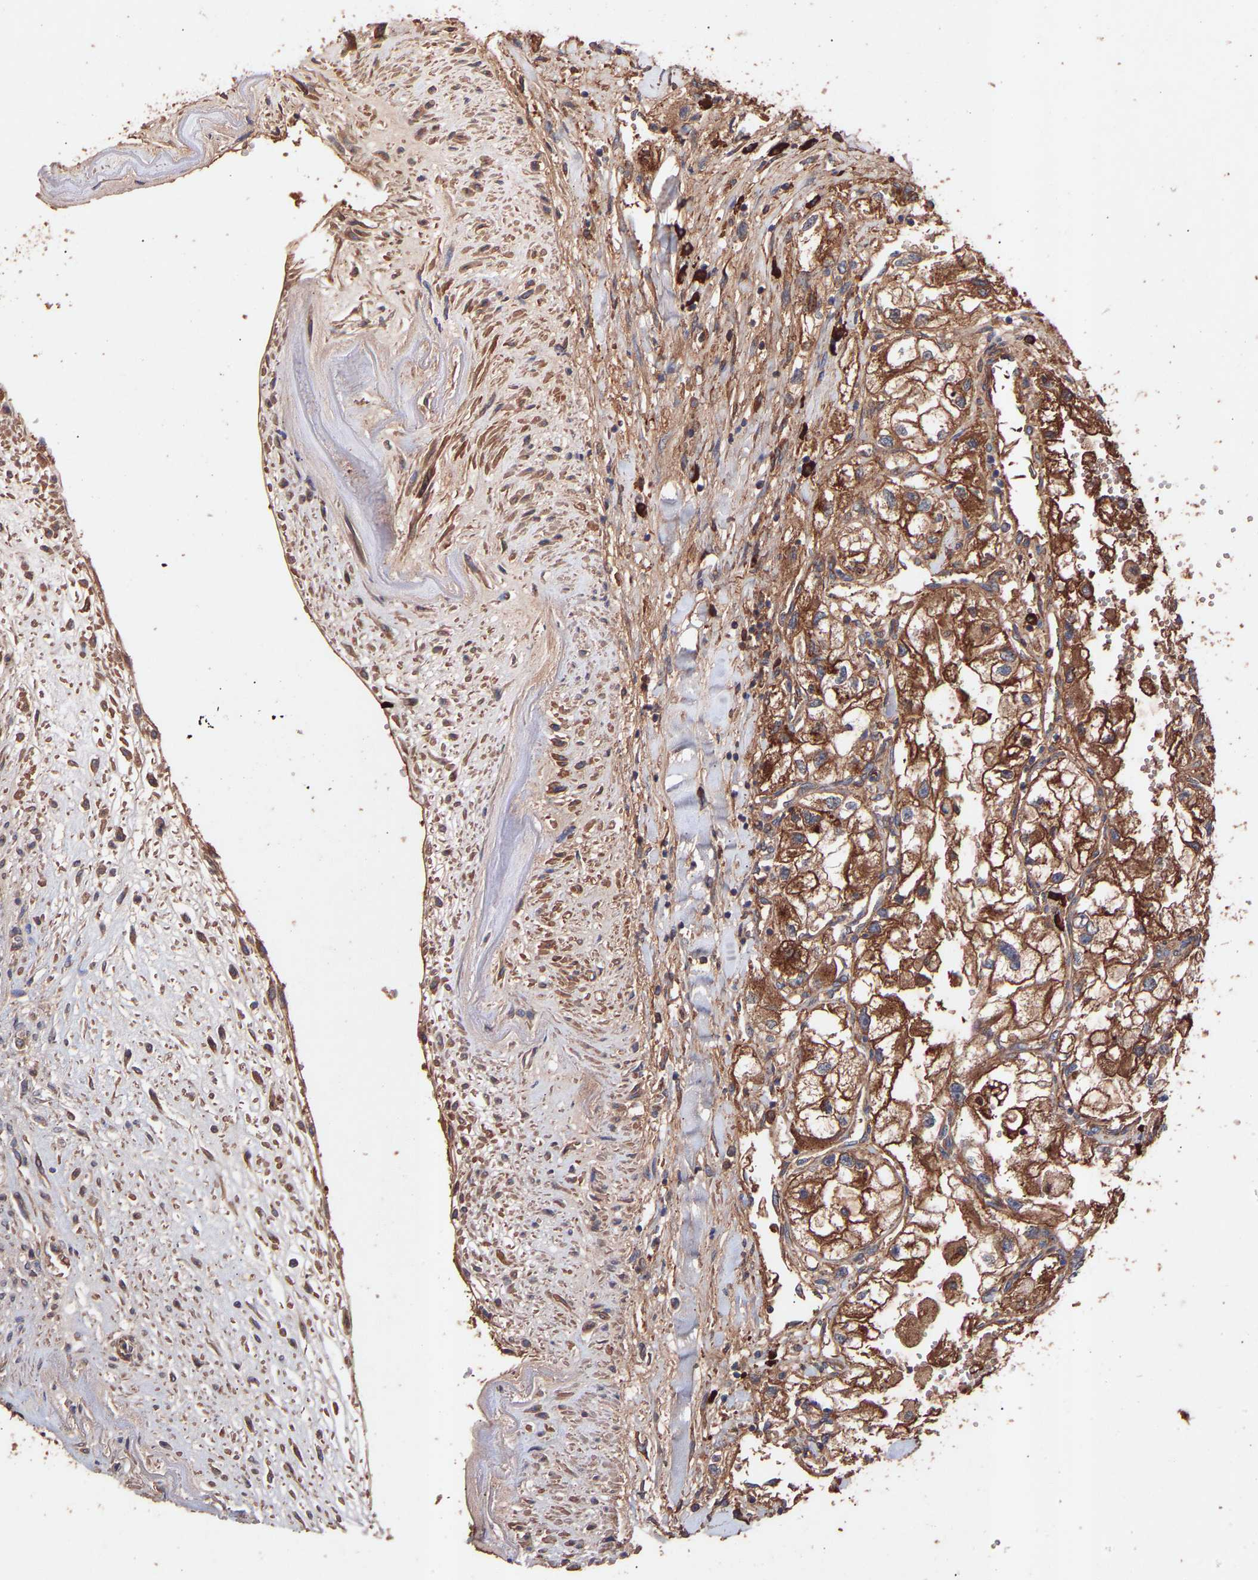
{"staining": {"intensity": "strong", "quantity": ">75%", "location": "cytoplasmic/membranous"}, "tissue": "renal cancer", "cell_type": "Tumor cells", "image_type": "cancer", "snomed": [{"axis": "morphology", "description": "Adenocarcinoma, NOS"}, {"axis": "topography", "description": "Kidney"}], "caption": "IHC histopathology image of adenocarcinoma (renal) stained for a protein (brown), which shows high levels of strong cytoplasmic/membranous staining in about >75% of tumor cells.", "gene": "TMEM268", "patient": {"sex": "female", "age": 70}}